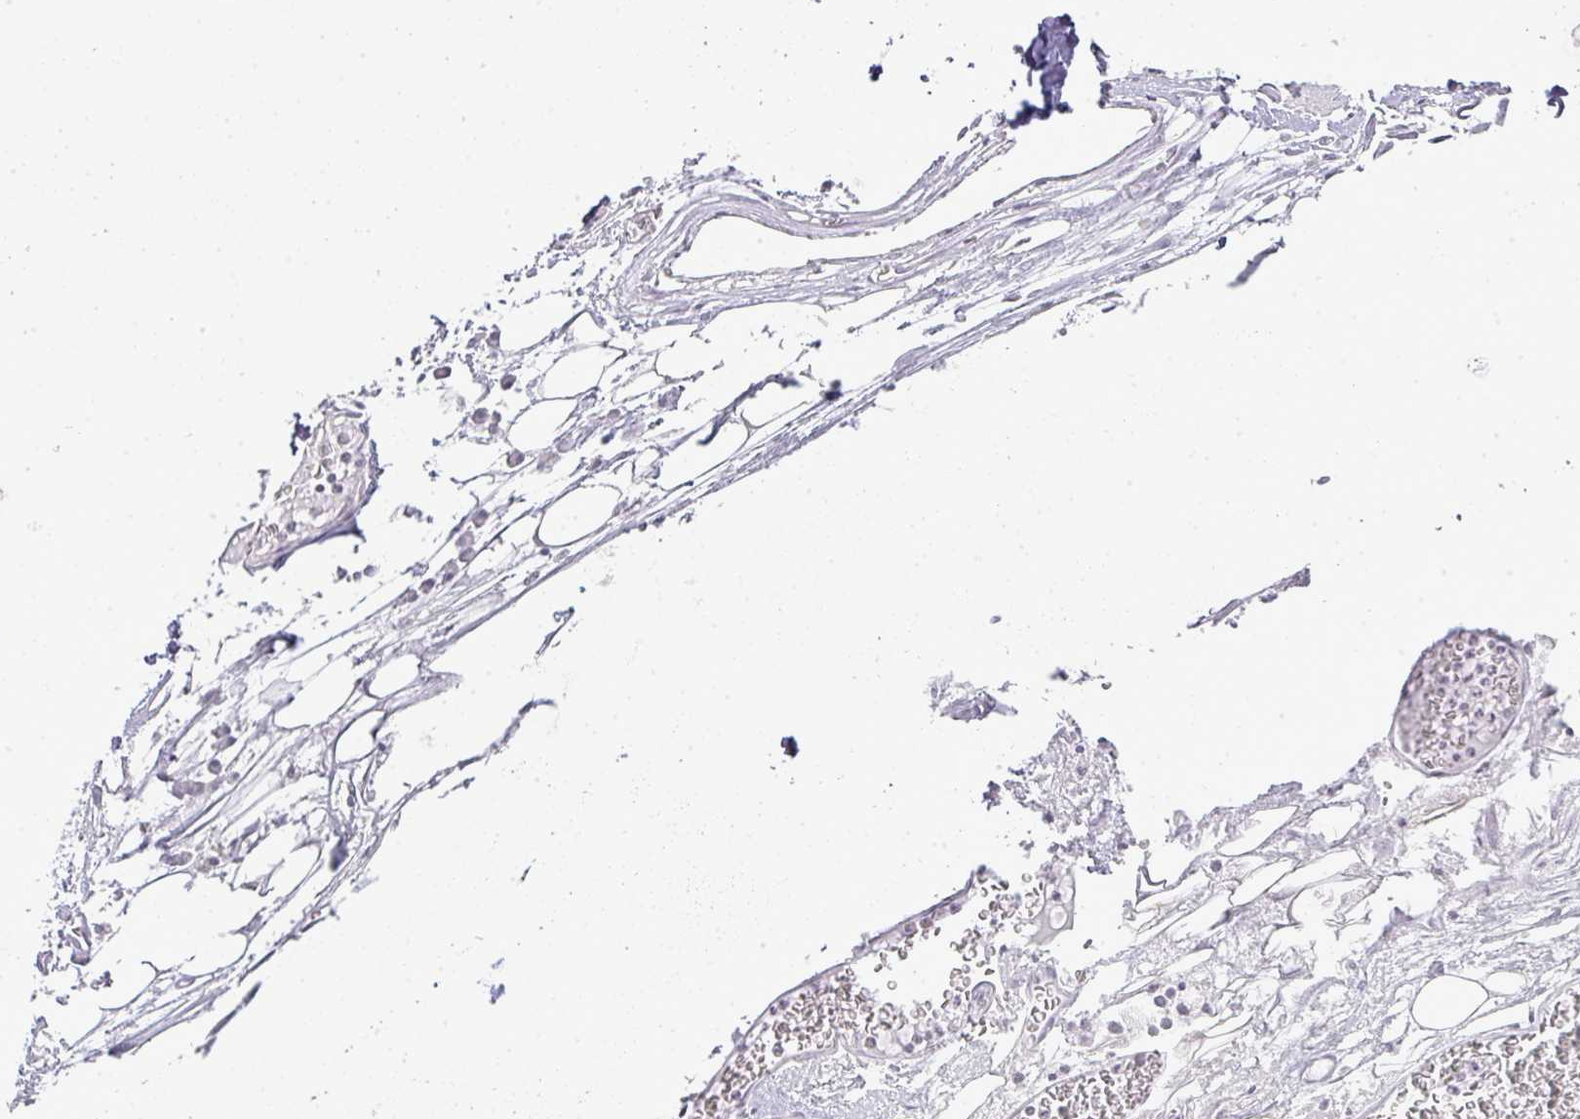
{"staining": {"intensity": "negative", "quantity": "none", "location": "none"}, "tissue": "adipose tissue", "cell_type": "Adipocytes", "image_type": "normal", "snomed": [{"axis": "morphology", "description": "Normal tissue, NOS"}, {"axis": "topography", "description": "Cartilage tissue"}], "caption": "A photomicrograph of adipose tissue stained for a protein shows no brown staining in adipocytes. (Brightfield microscopy of DAB immunohistochemistry at high magnification).", "gene": "STAT5A", "patient": {"sex": "male", "age": 57}}